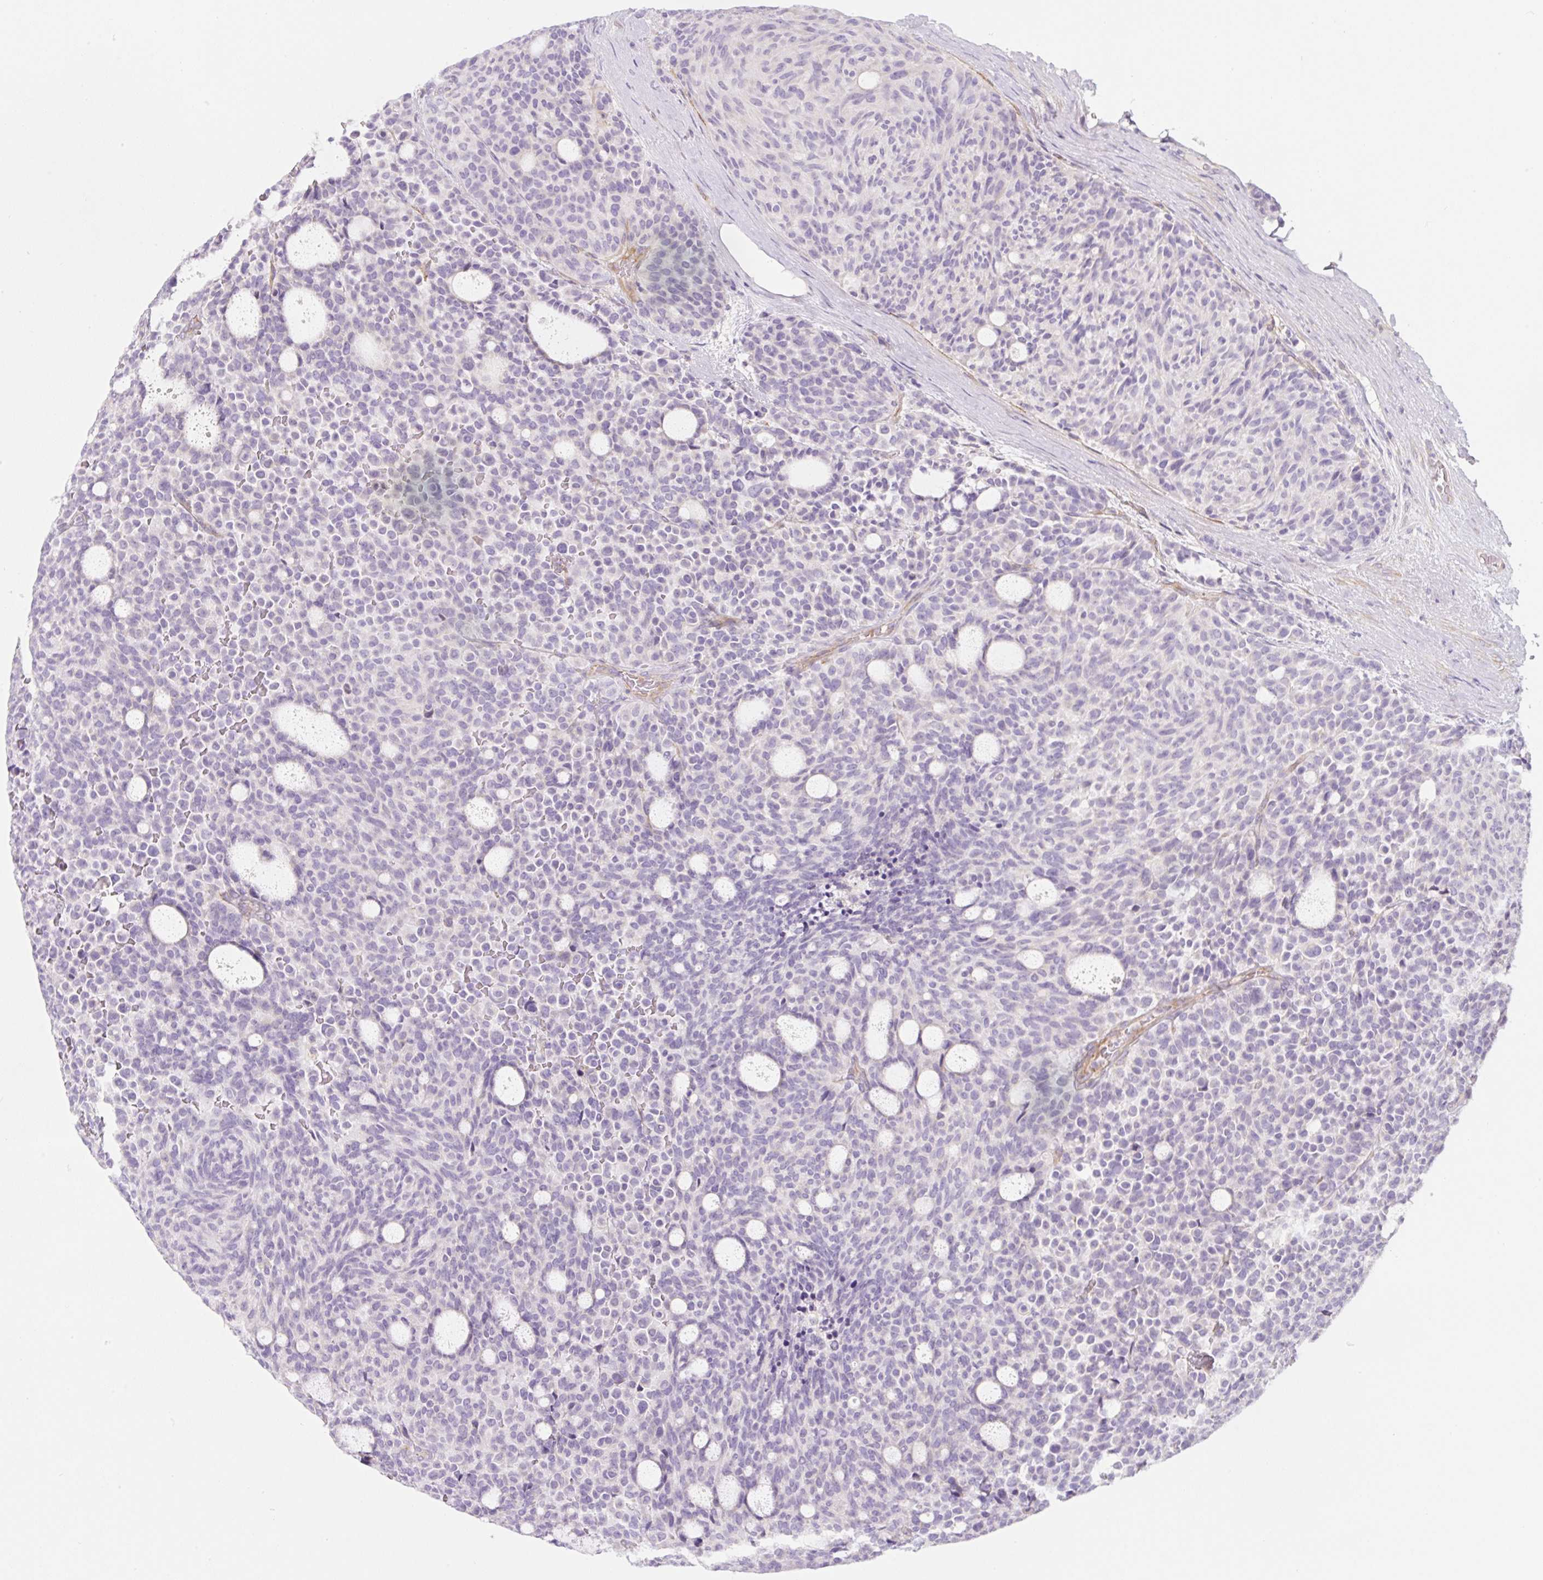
{"staining": {"intensity": "negative", "quantity": "none", "location": "none"}, "tissue": "carcinoid", "cell_type": "Tumor cells", "image_type": "cancer", "snomed": [{"axis": "morphology", "description": "Carcinoid, malignant, NOS"}, {"axis": "topography", "description": "Pancreas"}], "caption": "Immunohistochemistry of carcinoid exhibits no positivity in tumor cells.", "gene": "ERAP2", "patient": {"sex": "female", "age": 54}}